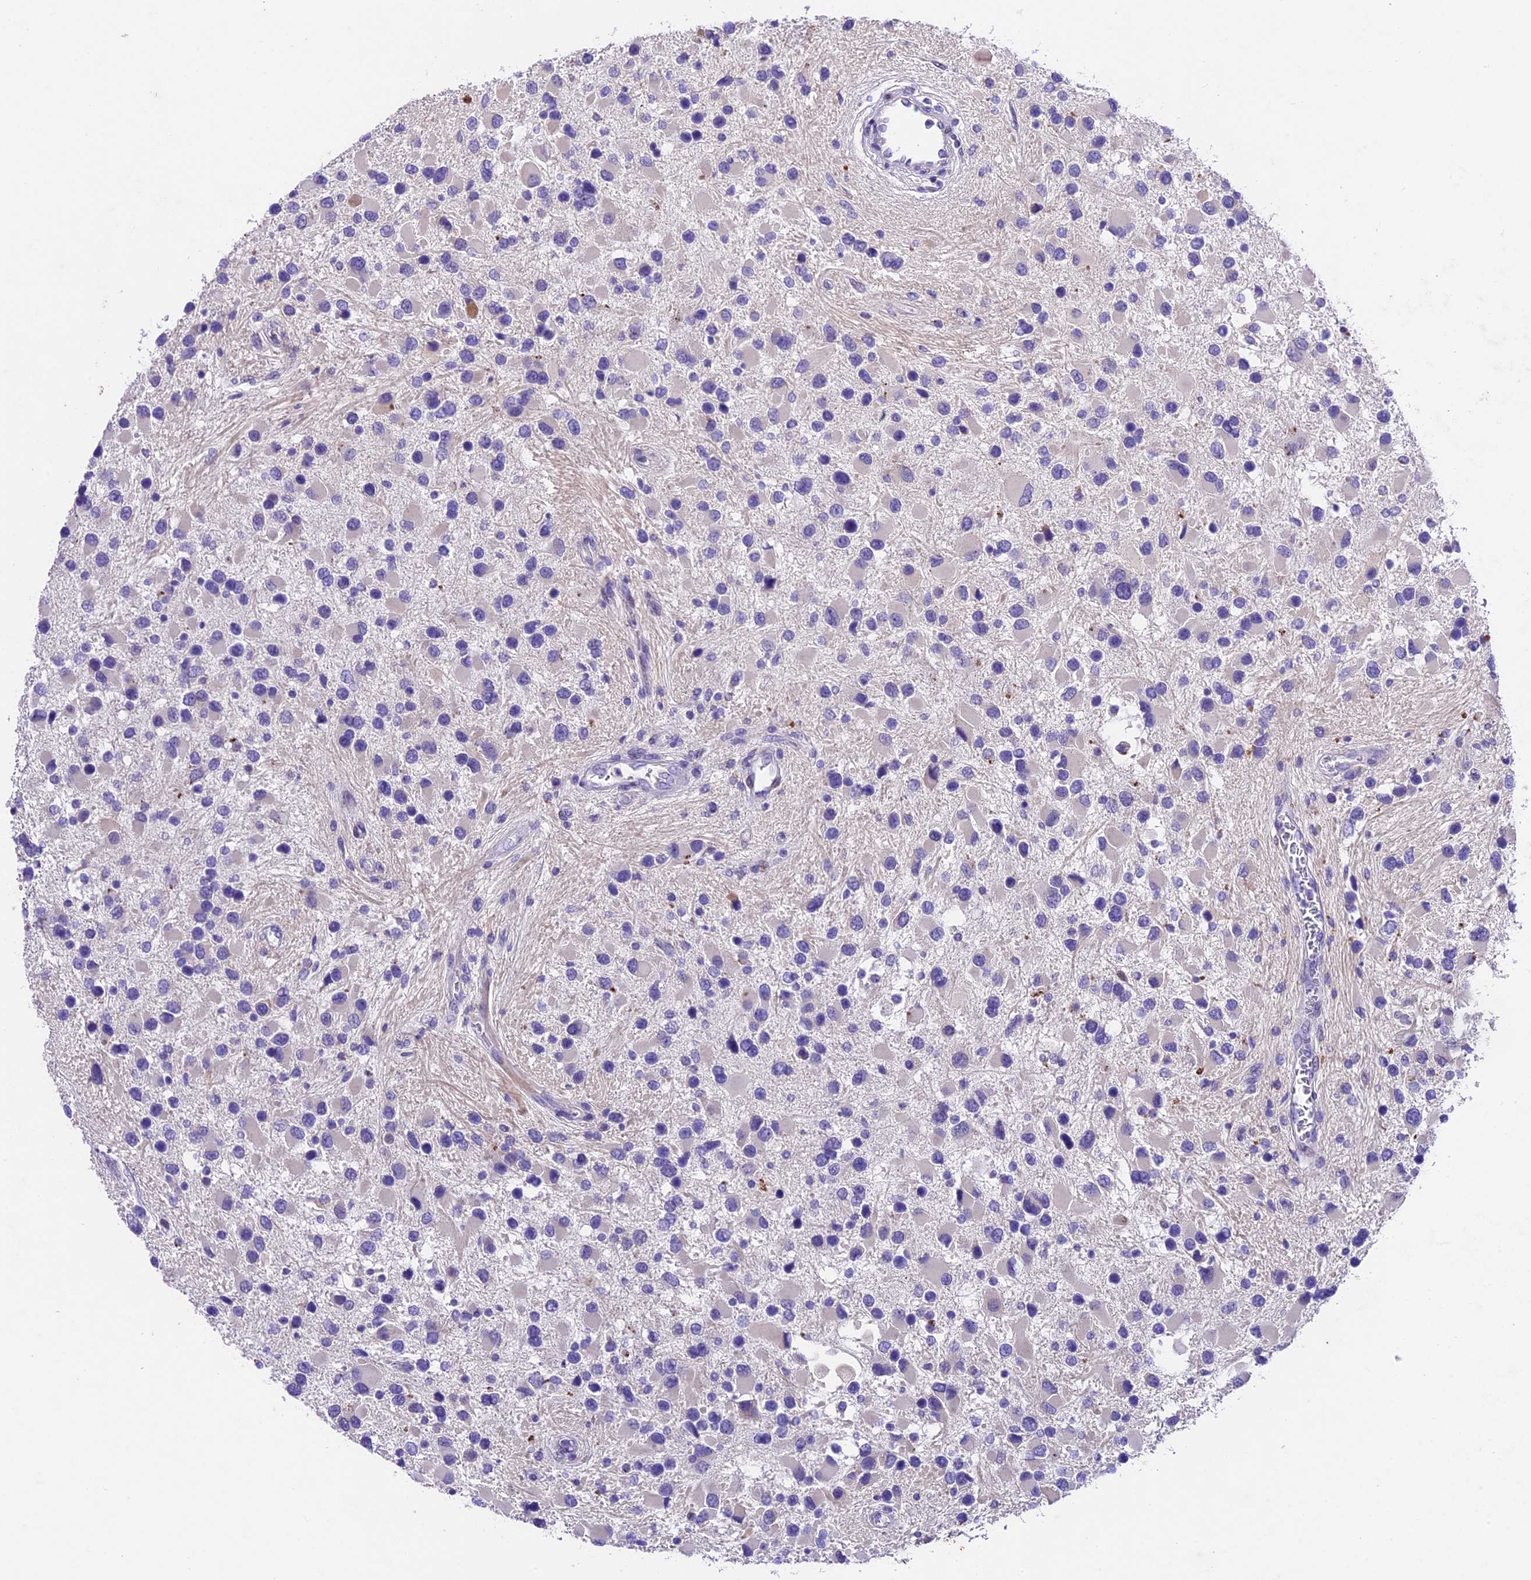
{"staining": {"intensity": "negative", "quantity": "none", "location": "none"}, "tissue": "glioma", "cell_type": "Tumor cells", "image_type": "cancer", "snomed": [{"axis": "morphology", "description": "Glioma, malignant, High grade"}, {"axis": "topography", "description": "Brain"}], "caption": "DAB (3,3'-diaminobenzidine) immunohistochemical staining of malignant high-grade glioma shows no significant staining in tumor cells.", "gene": "IFT140", "patient": {"sex": "male", "age": 53}}